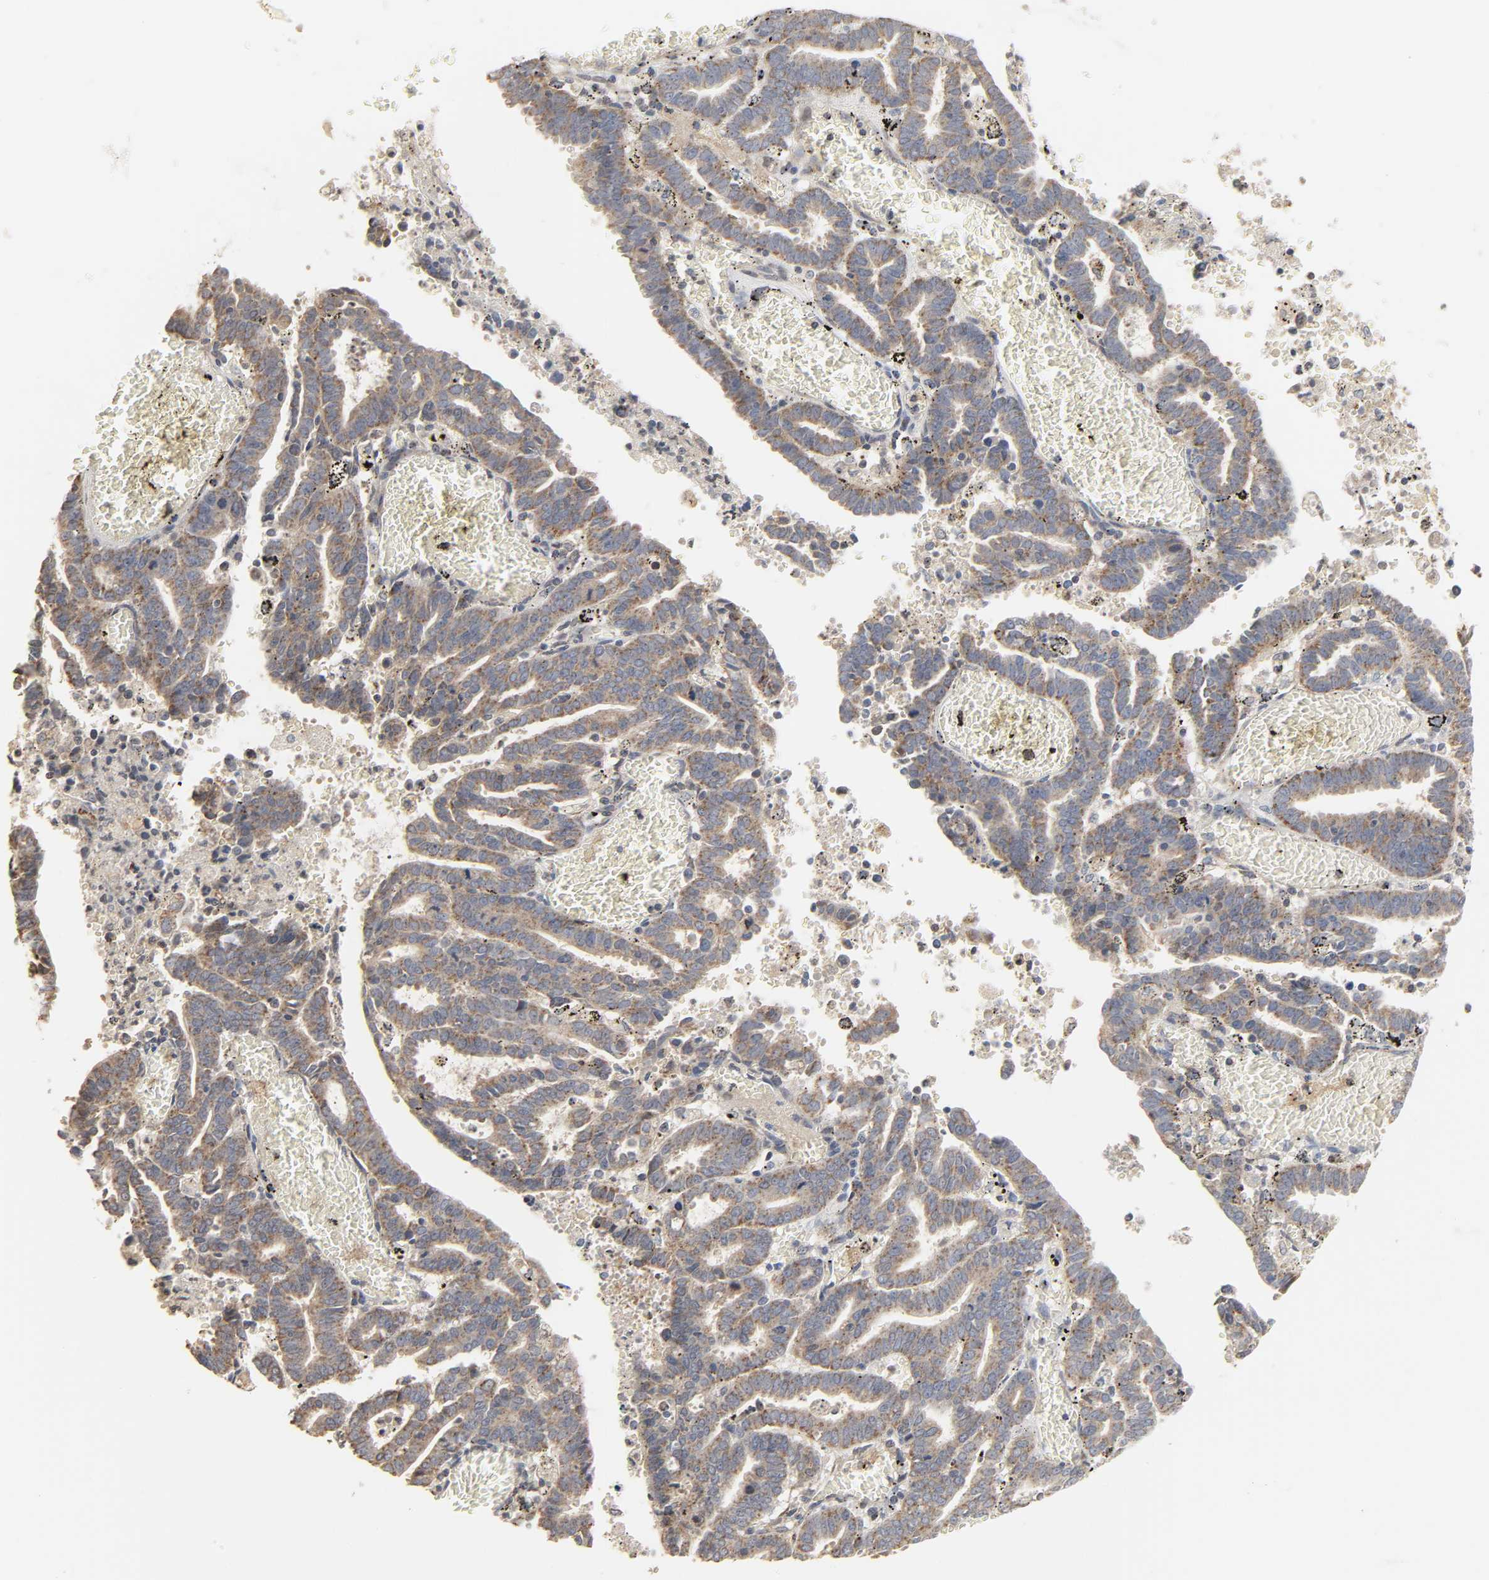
{"staining": {"intensity": "weak", "quantity": ">75%", "location": "cytoplasmic/membranous"}, "tissue": "endometrial cancer", "cell_type": "Tumor cells", "image_type": "cancer", "snomed": [{"axis": "morphology", "description": "Adenocarcinoma, NOS"}, {"axis": "topography", "description": "Uterus"}], "caption": "A low amount of weak cytoplasmic/membranous positivity is present in about >75% of tumor cells in endometrial cancer (adenocarcinoma) tissue. Nuclei are stained in blue.", "gene": "CLEC4E", "patient": {"sex": "female", "age": 83}}